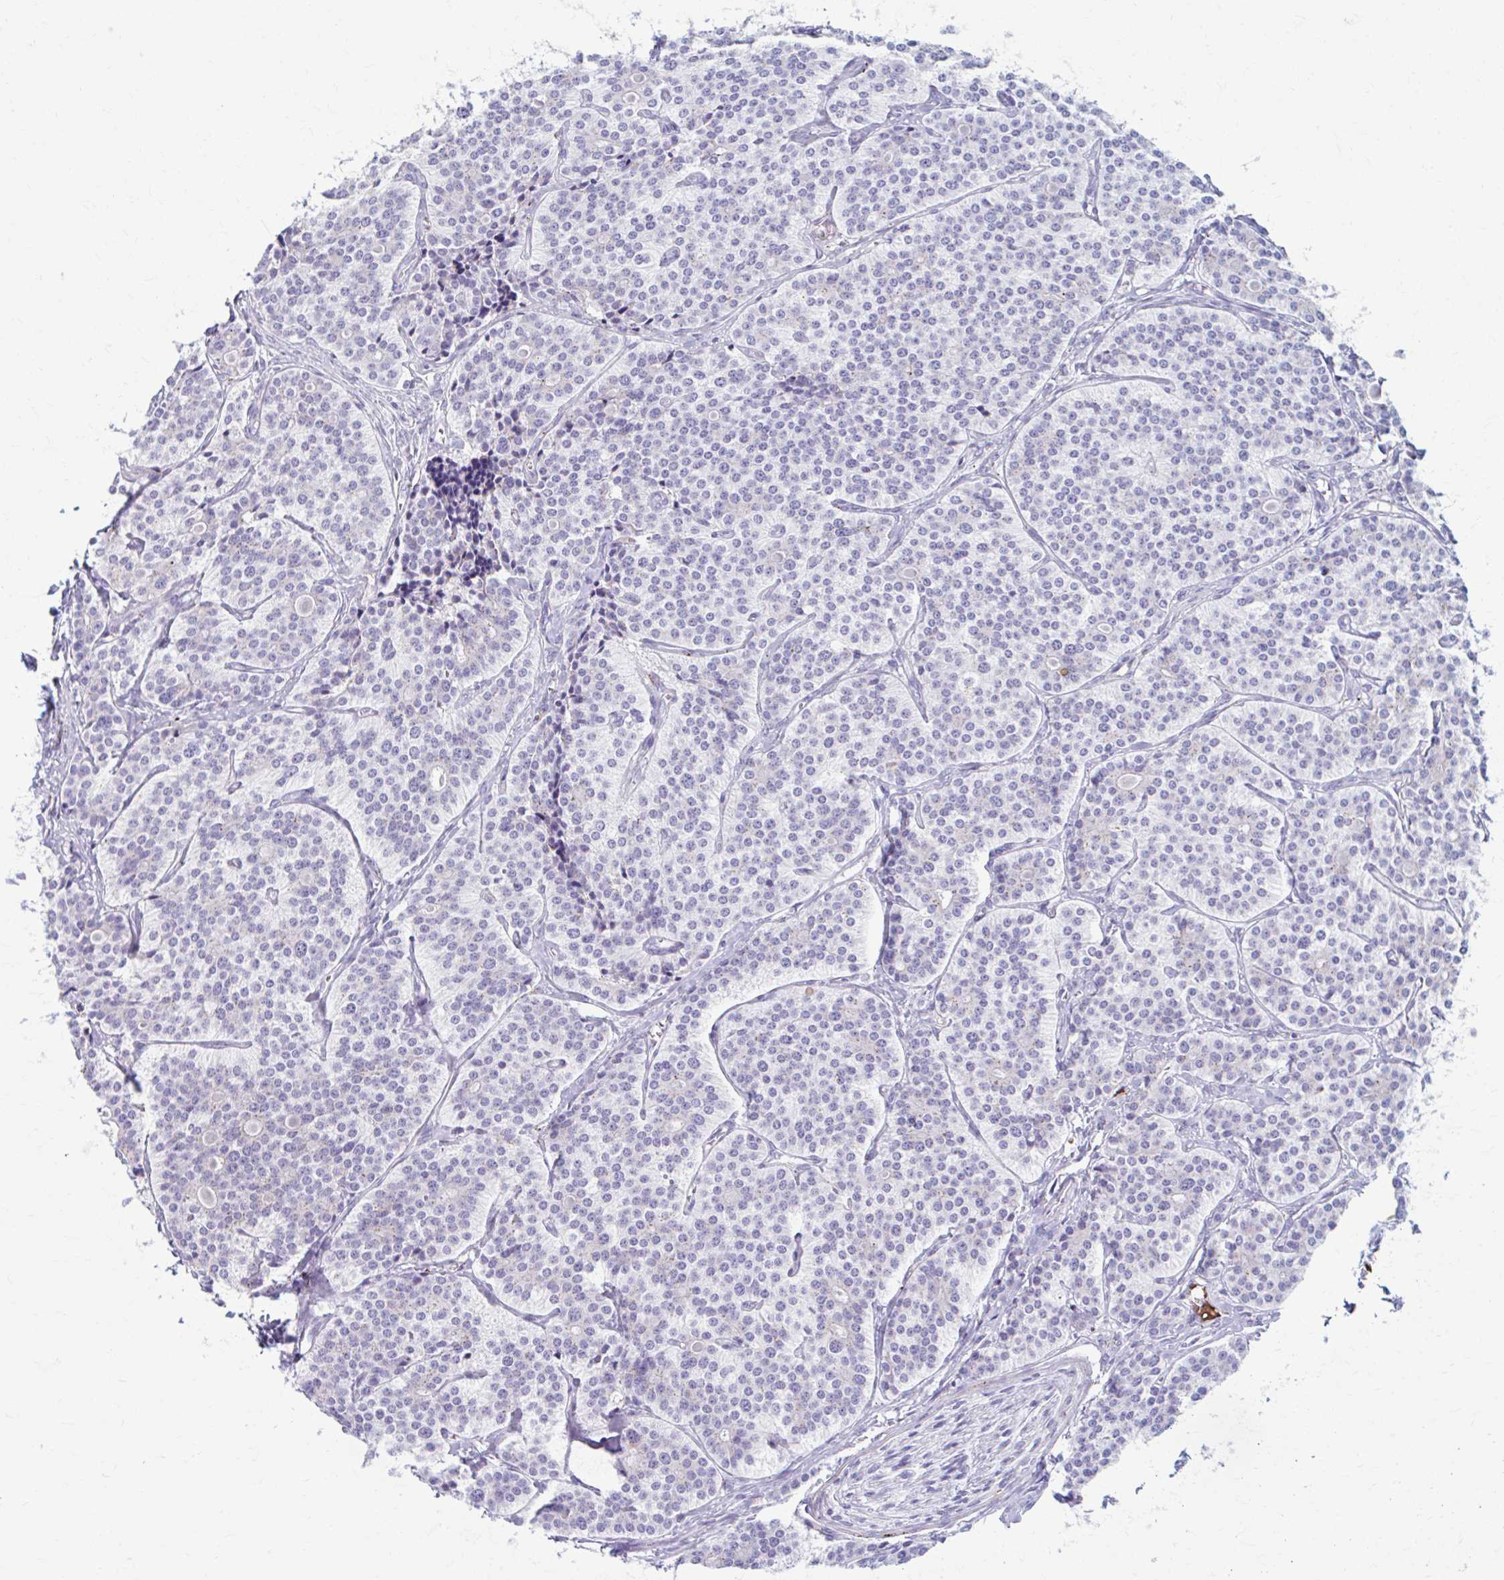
{"staining": {"intensity": "weak", "quantity": "<25%", "location": "cytoplasmic/membranous"}, "tissue": "carcinoid", "cell_type": "Tumor cells", "image_type": "cancer", "snomed": [{"axis": "morphology", "description": "Carcinoid, malignant, NOS"}, {"axis": "topography", "description": "Small intestine"}], "caption": "Tumor cells show no significant protein staining in carcinoid.", "gene": "C12orf71", "patient": {"sex": "male", "age": 63}}